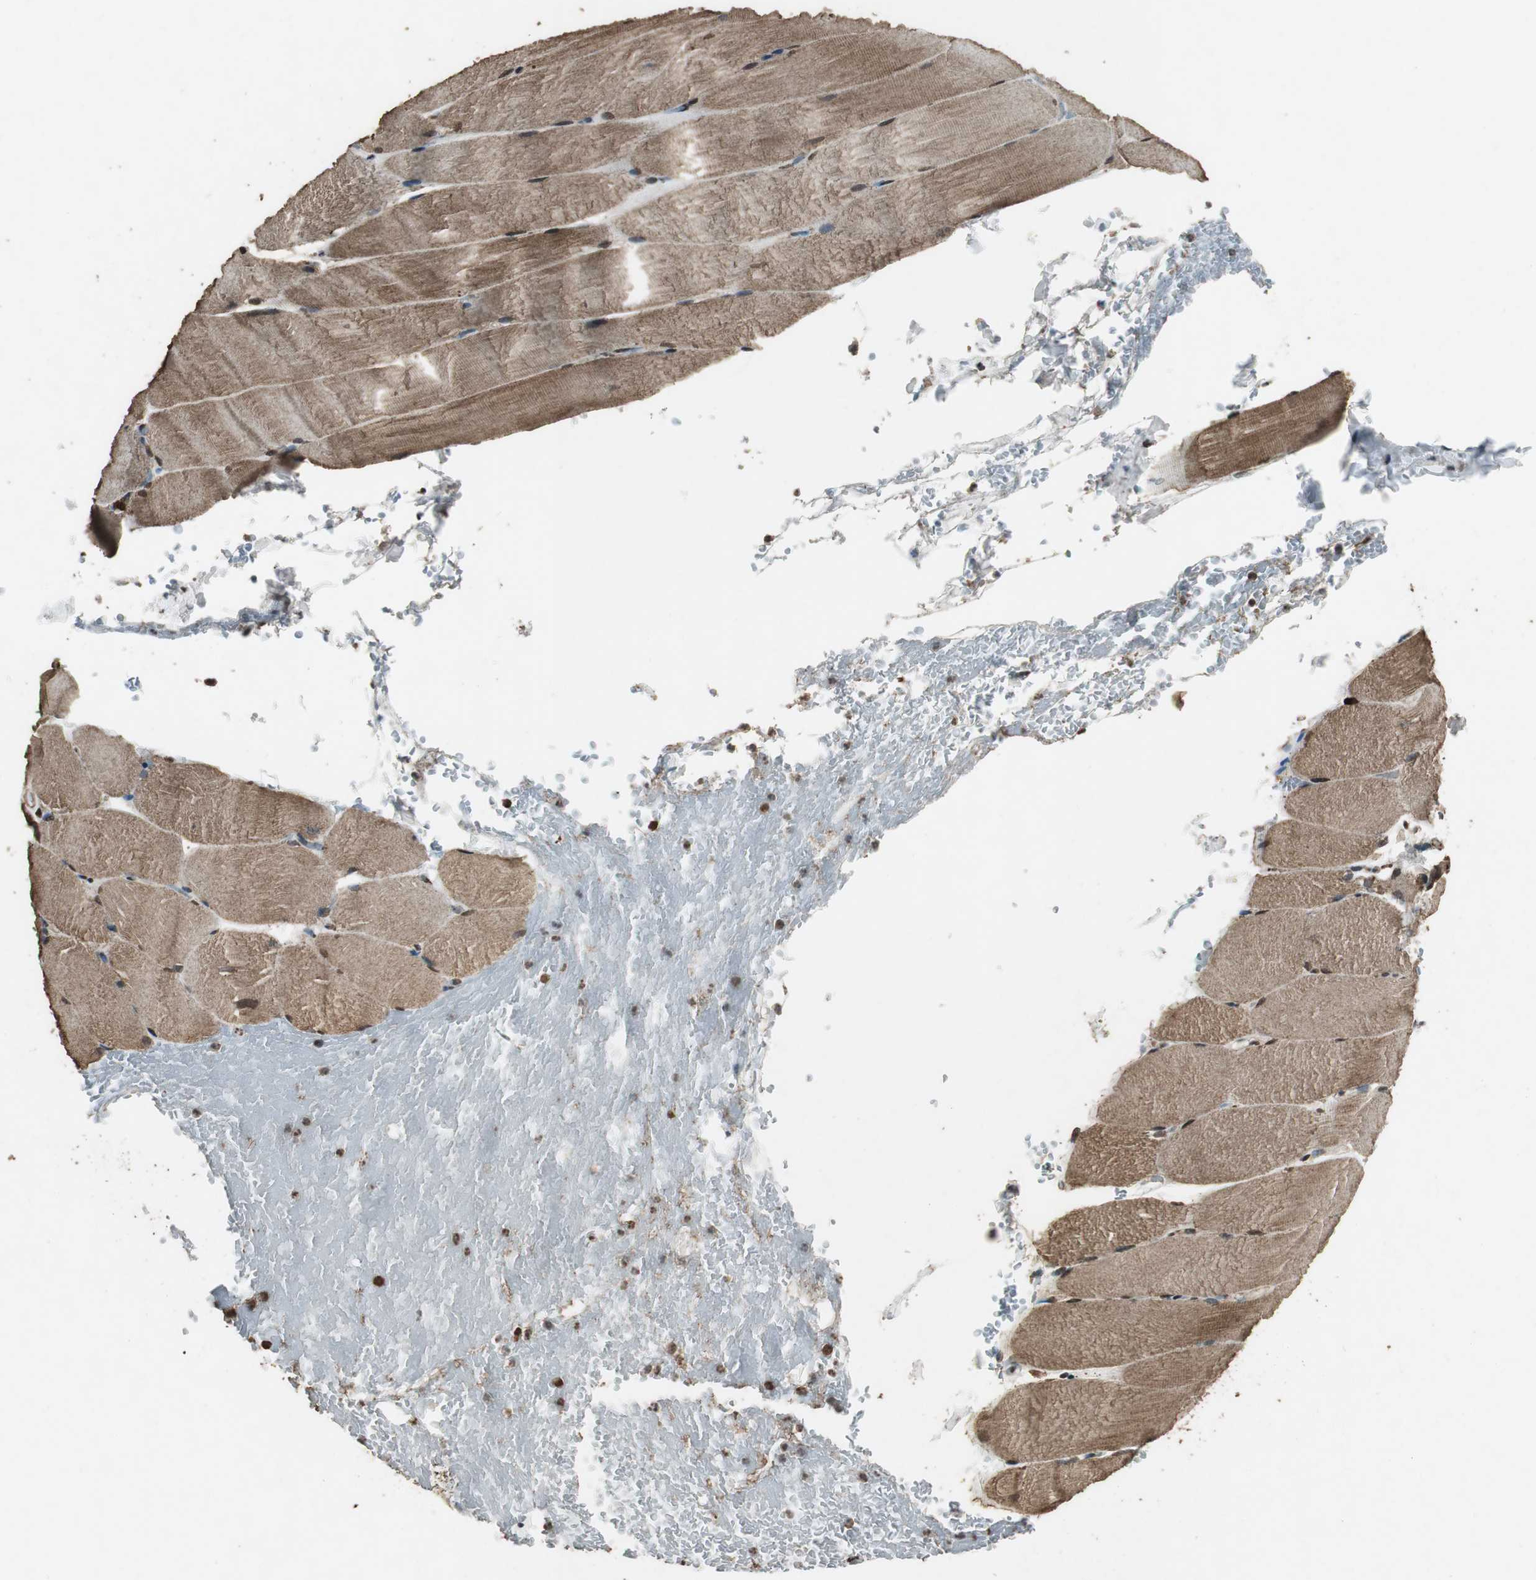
{"staining": {"intensity": "moderate", "quantity": ">75%", "location": "cytoplasmic/membranous,nuclear"}, "tissue": "skeletal muscle", "cell_type": "Myocytes", "image_type": "normal", "snomed": [{"axis": "morphology", "description": "Normal tissue, NOS"}, {"axis": "topography", "description": "Skeletal muscle"}, {"axis": "topography", "description": "Parathyroid gland"}], "caption": "Immunohistochemistry (IHC) image of benign skeletal muscle stained for a protein (brown), which demonstrates medium levels of moderate cytoplasmic/membranous,nuclear positivity in approximately >75% of myocytes.", "gene": "PPP1R13B", "patient": {"sex": "female", "age": 37}}